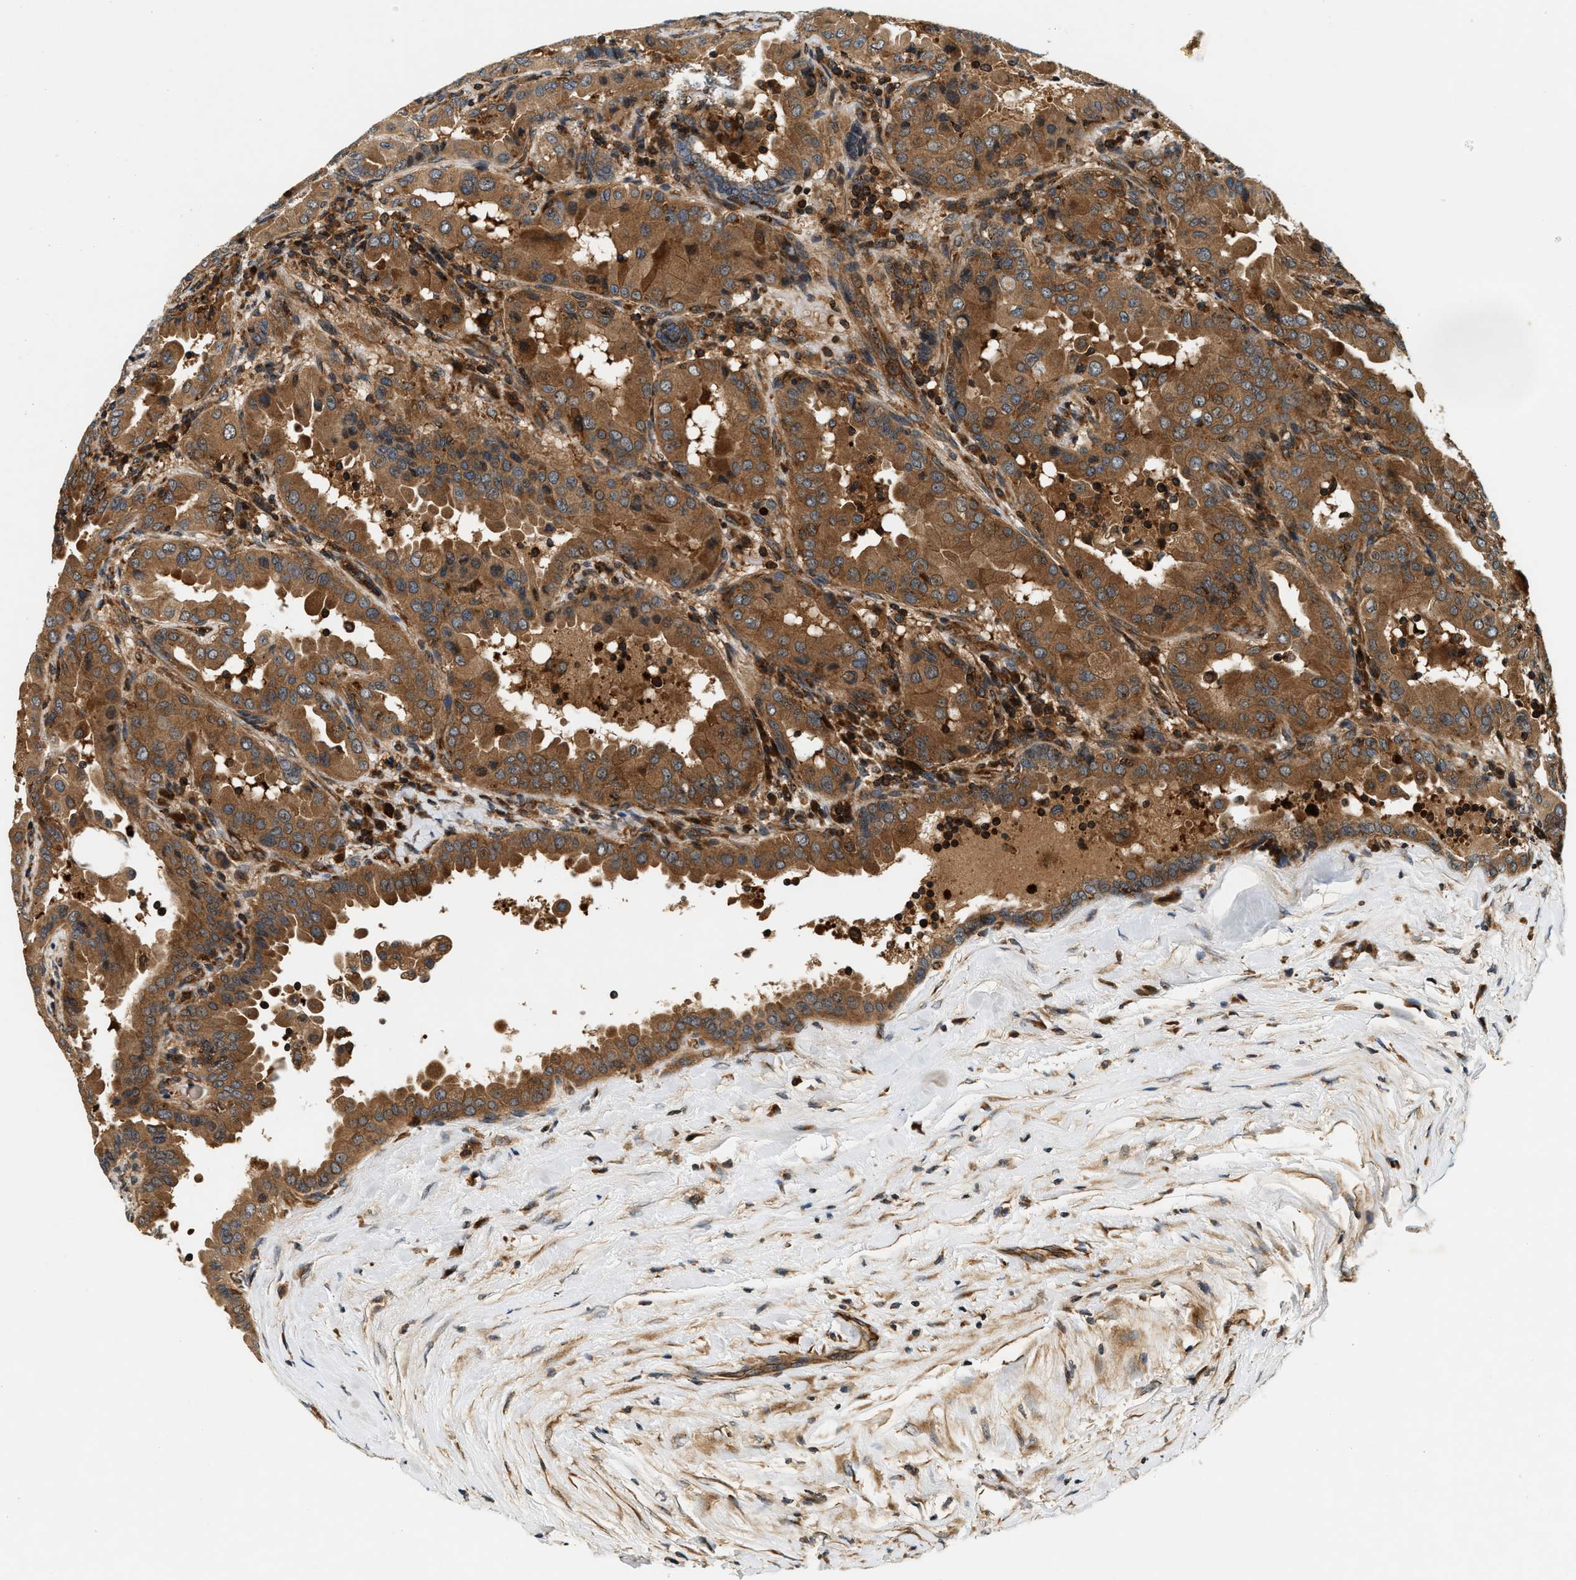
{"staining": {"intensity": "moderate", "quantity": ">75%", "location": "cytoplasmic/membranous"}, "tissue": "thyroid cancer", "cell_type": "Tumor cells", "image_type": "cancer", "snomed": [{"axis": "morphology", "description": "Papillary adenocarcinoma, NOS"}, {"axis": "topography", "description": "Thyroid gland"}], "caption": "Tumor cells reveal moderate cytoplasmic/membranous positivity in about >75% of cells in thyroid papillary adenocarcinoma. (DAB = brown stain, brightfield microscopy at high magnification).", "gene": "SAMD9", "patient": {"sex": "male", "age": 33}}